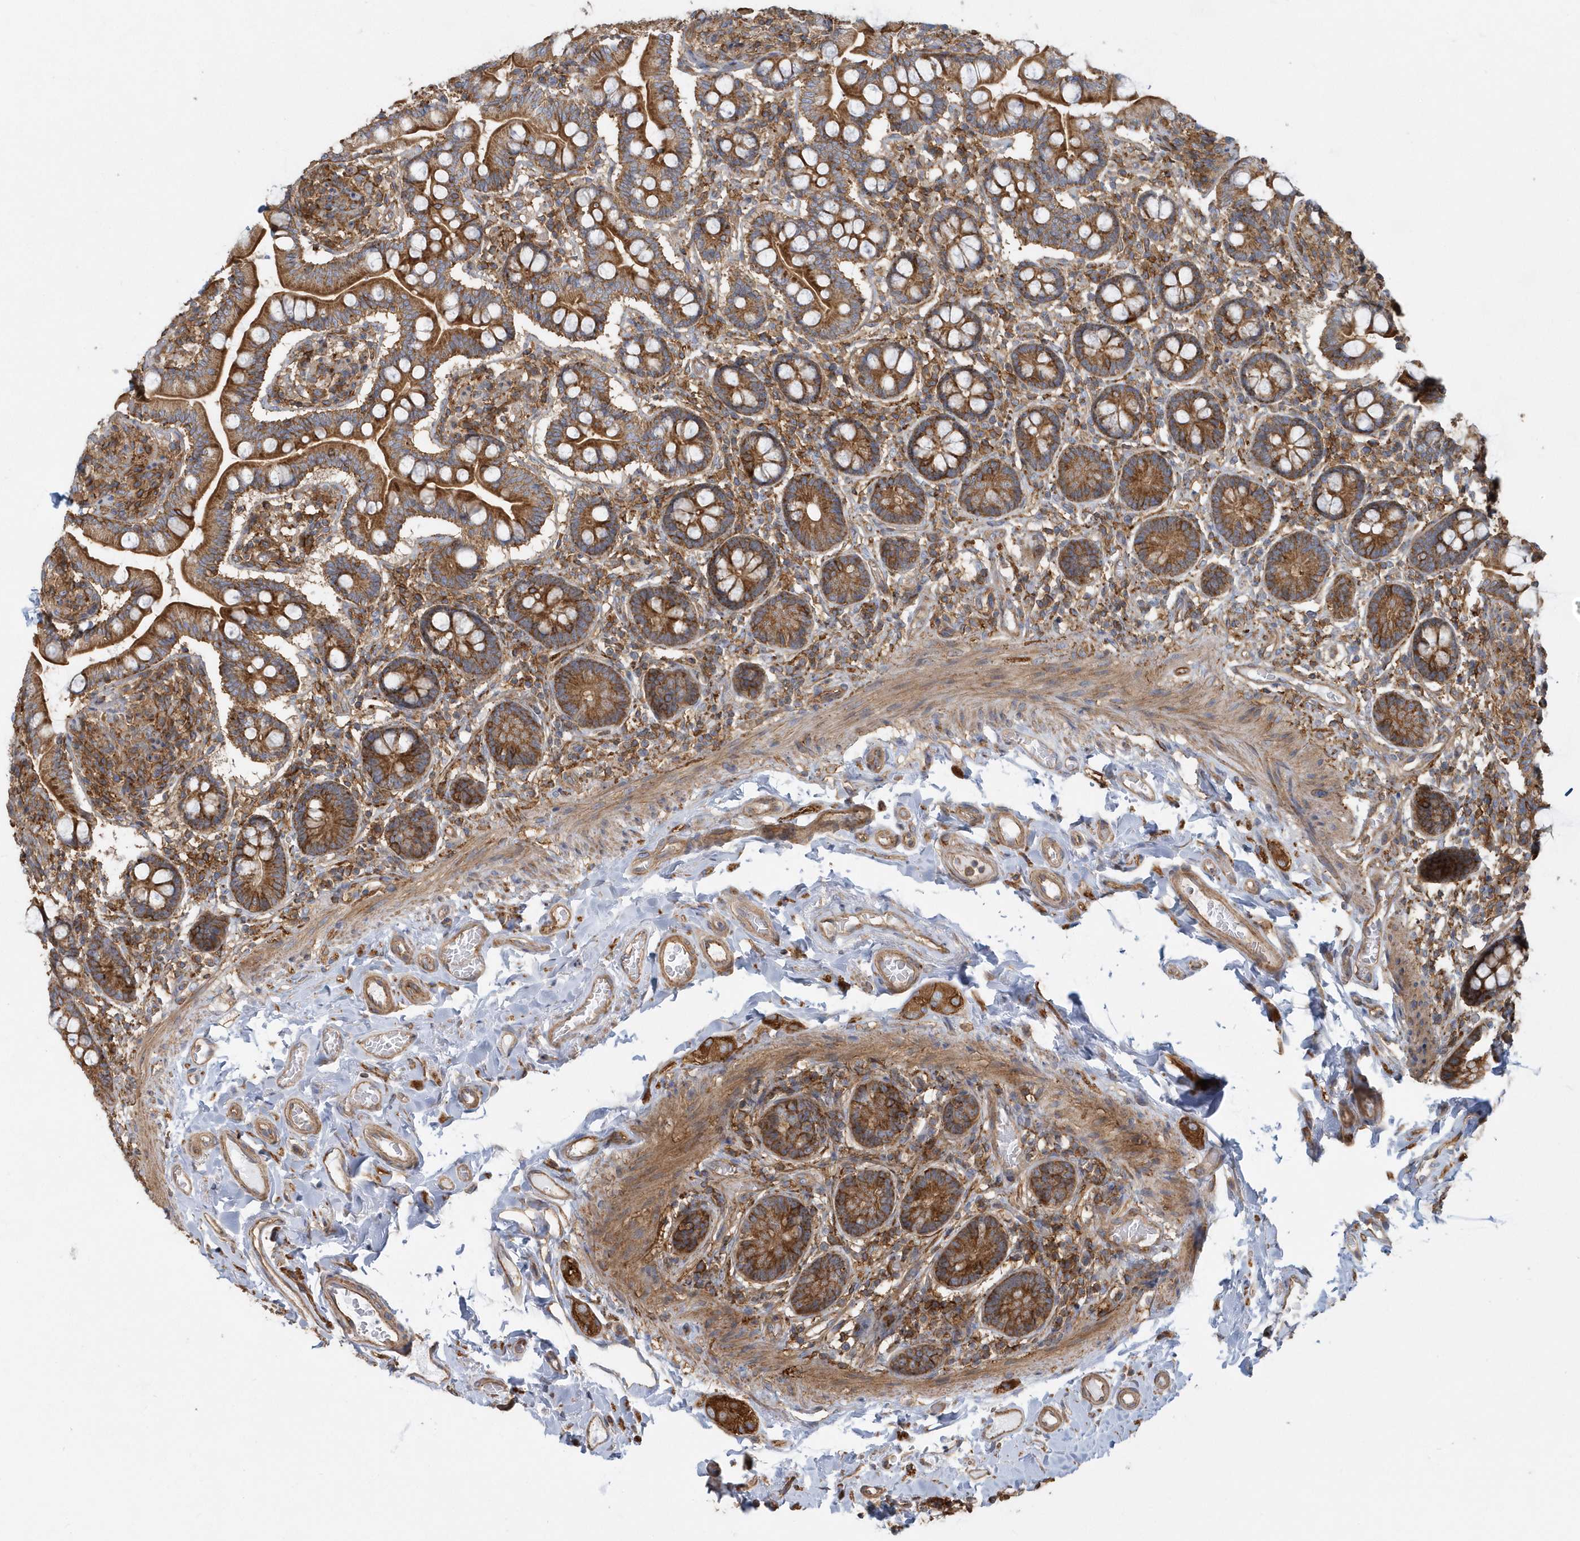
{"staining": {"intensity": "moderate", "quantity": ">75%", "location": "cytoplasmic/membranous"}, "tissue": "small intestine", "cell_type": "Glandular cells", "image_type": "normal", "snomed": [{"axis": "morphology", "description": "Normal tissue, NOS"}, {"axis": "topography", "description": "Small intestine"}], "caption": "A brown stain highlights moderate cytoplasmic/membranous staining of a protein in glandular cells of benign small intestine. Immunohistochemistry (ihc) stains the protein in brown and the nuclei are stained blue.", "gene": "TRAIP", "patient": {"sex": "female", "age": 64}}